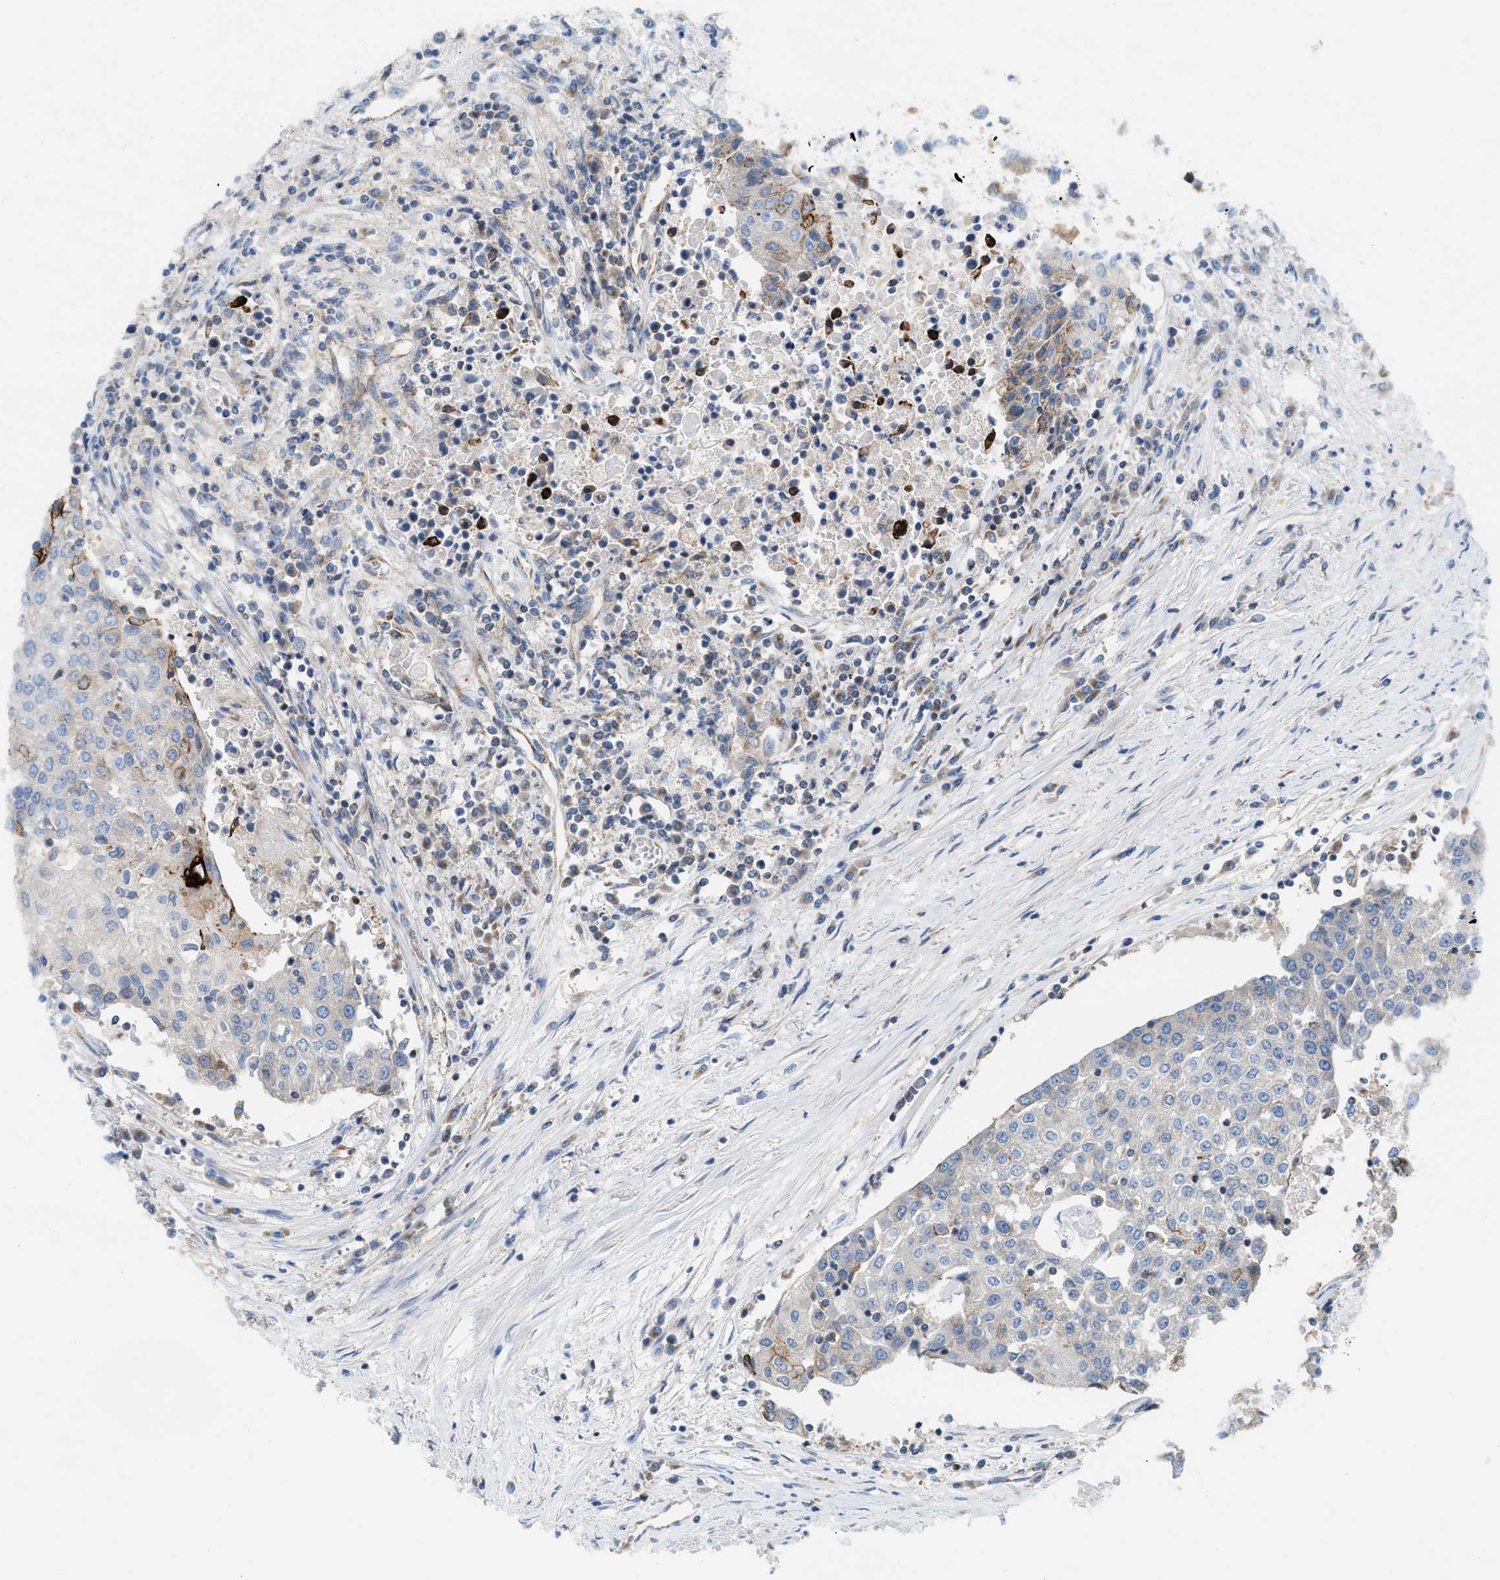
{"staining": {"intensity": "weak", "quantity": "<25%", "location": "cytoplasmic/membranous"}, "tissue": "urothelial cancer", "cell_type": "Tumor cells", "image_type": "cancer", "snomed": [{"axis": "morphology", "description": "Urothelial carcinoma, High grade"}, {"axis": "topography", "description": "Urinary bladder"}], "caption": "Tumor cells show no significant protein positivity in urothelial carcinoma (high-grade).", "gene": "TBC1D15", "patient": {"sex": "female", "age": 85}}